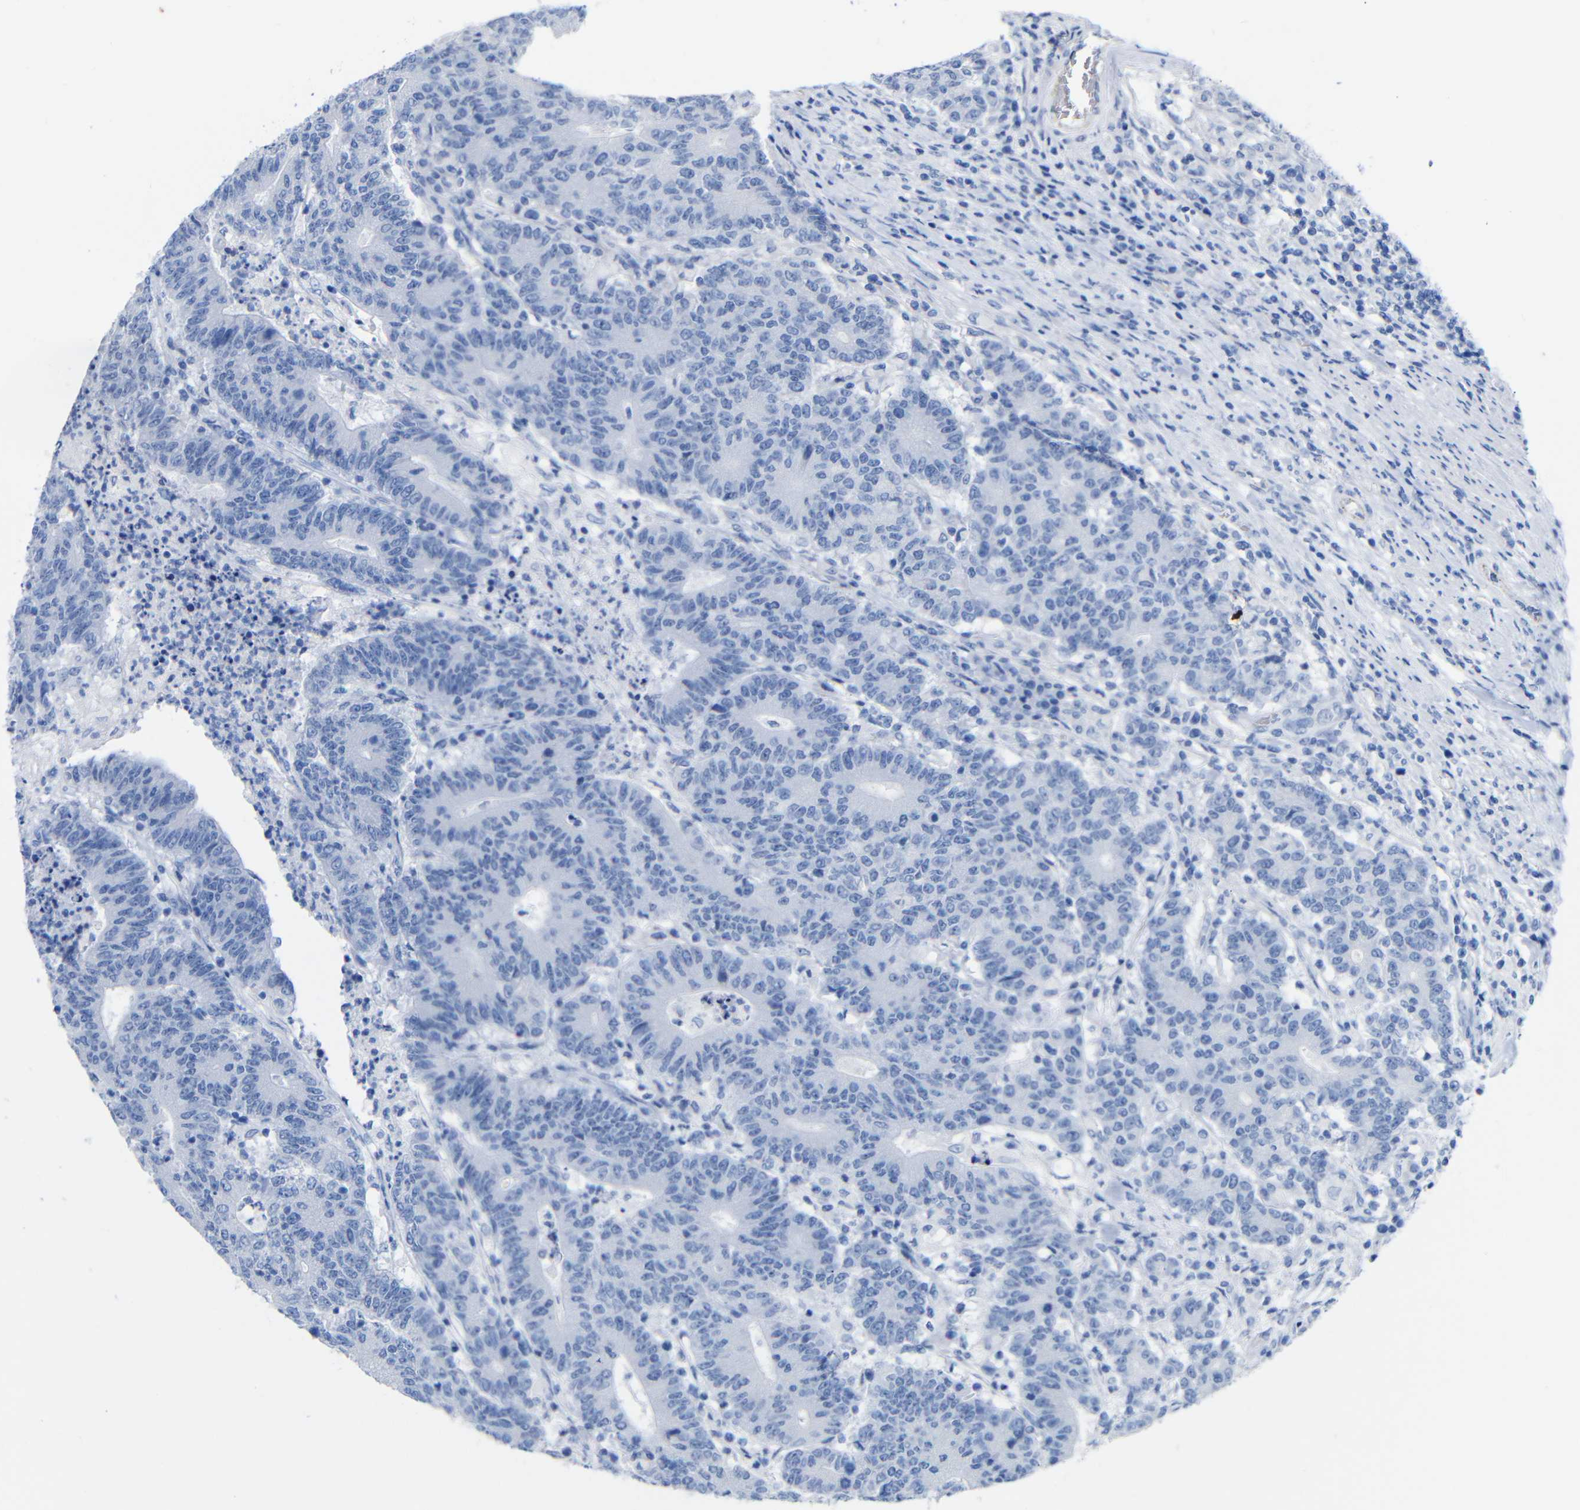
{"staining": {"intensity": "negative", "quantity": "none", "location": "none"}, "tissue": "colorectal cancer", "cell_type": "Tumor cells", "image_type": "cancer", "snomed": [{"axis": "morphology", "description": "Normal tissue, NOS"}, {"axis": "morphology", "description": "Adenocarcinoma, NOS"}, {"axis": "topography", "description": "Colon"}], "caption": "A high-resolution image shows immunohistochemistry (IHC) staining of adenocarcinoma (colorectal), which demonstrates no significant staining in tumor cells. (Brightfield microscopy of DAB immunohistochemistry (IHC) at high magnification).", "gene": "CGNL1", "patient": {"sex": "female", "age": 75}}